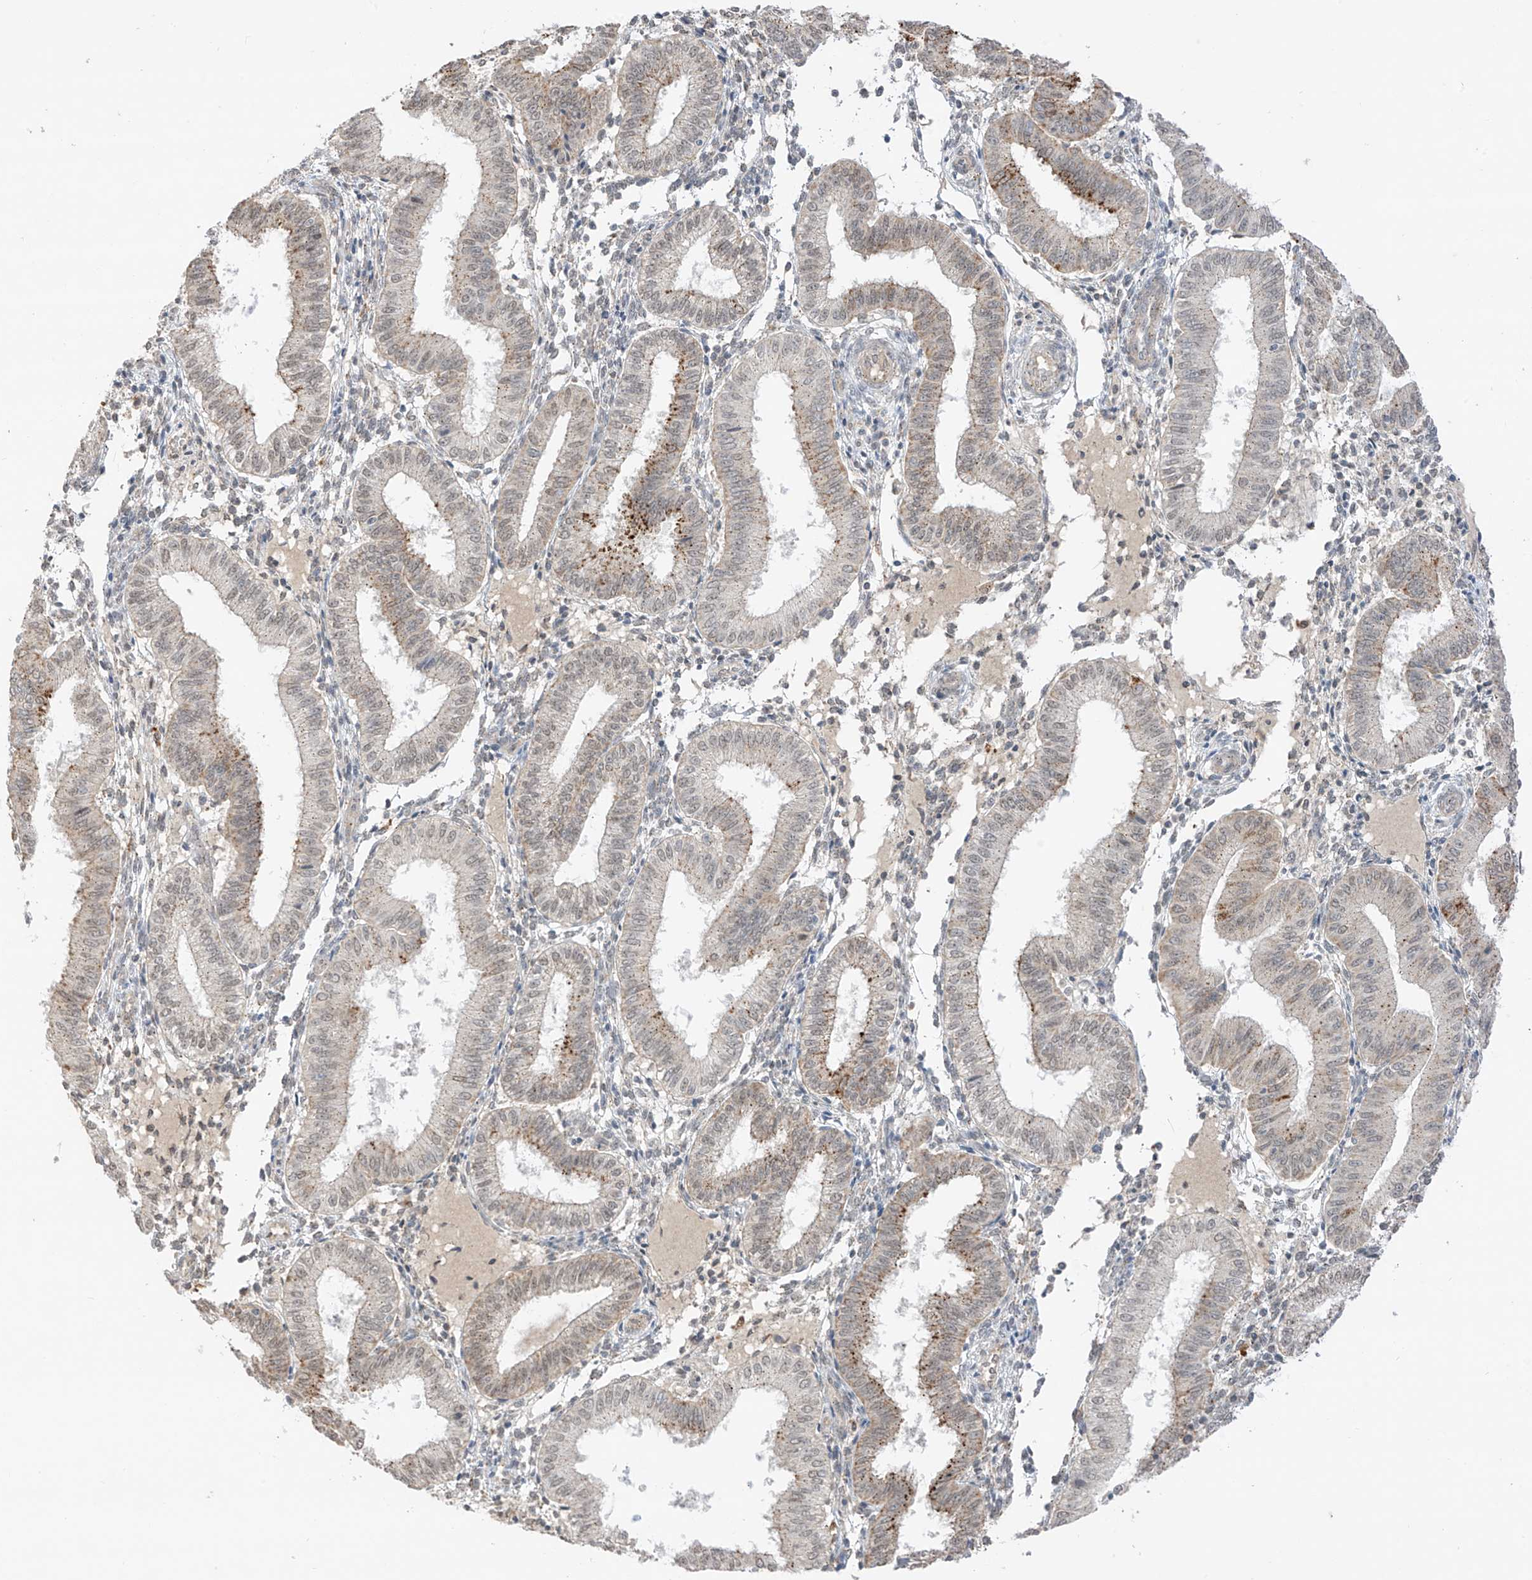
{"staining": {"intensity": "moderate", "quantity": "<25%", "location": "cytoplasmic/membranous"}, "tissue": "endometrium", "cell_type": "Cells in endometrial stroma", "image_type": "normal", "snomed": [{"axis": "morphology", "description": "Normal tissue, NOS"}, {"axis": "topography", "description": "Endometrium"}], "caption": "A low amount of moderate cytoplasmic/membranous expression is seen in about <25% of cells in endometrial stroma in benign endometrium. The staining is performed using DAB (3,3'-diaminobenzidine) brown chromogen to label protein expression. The nuclei are counter-stained blue using hematoxylin.", "gene": "N4BP3", "patient": {"sex": "female", "age": 39}}